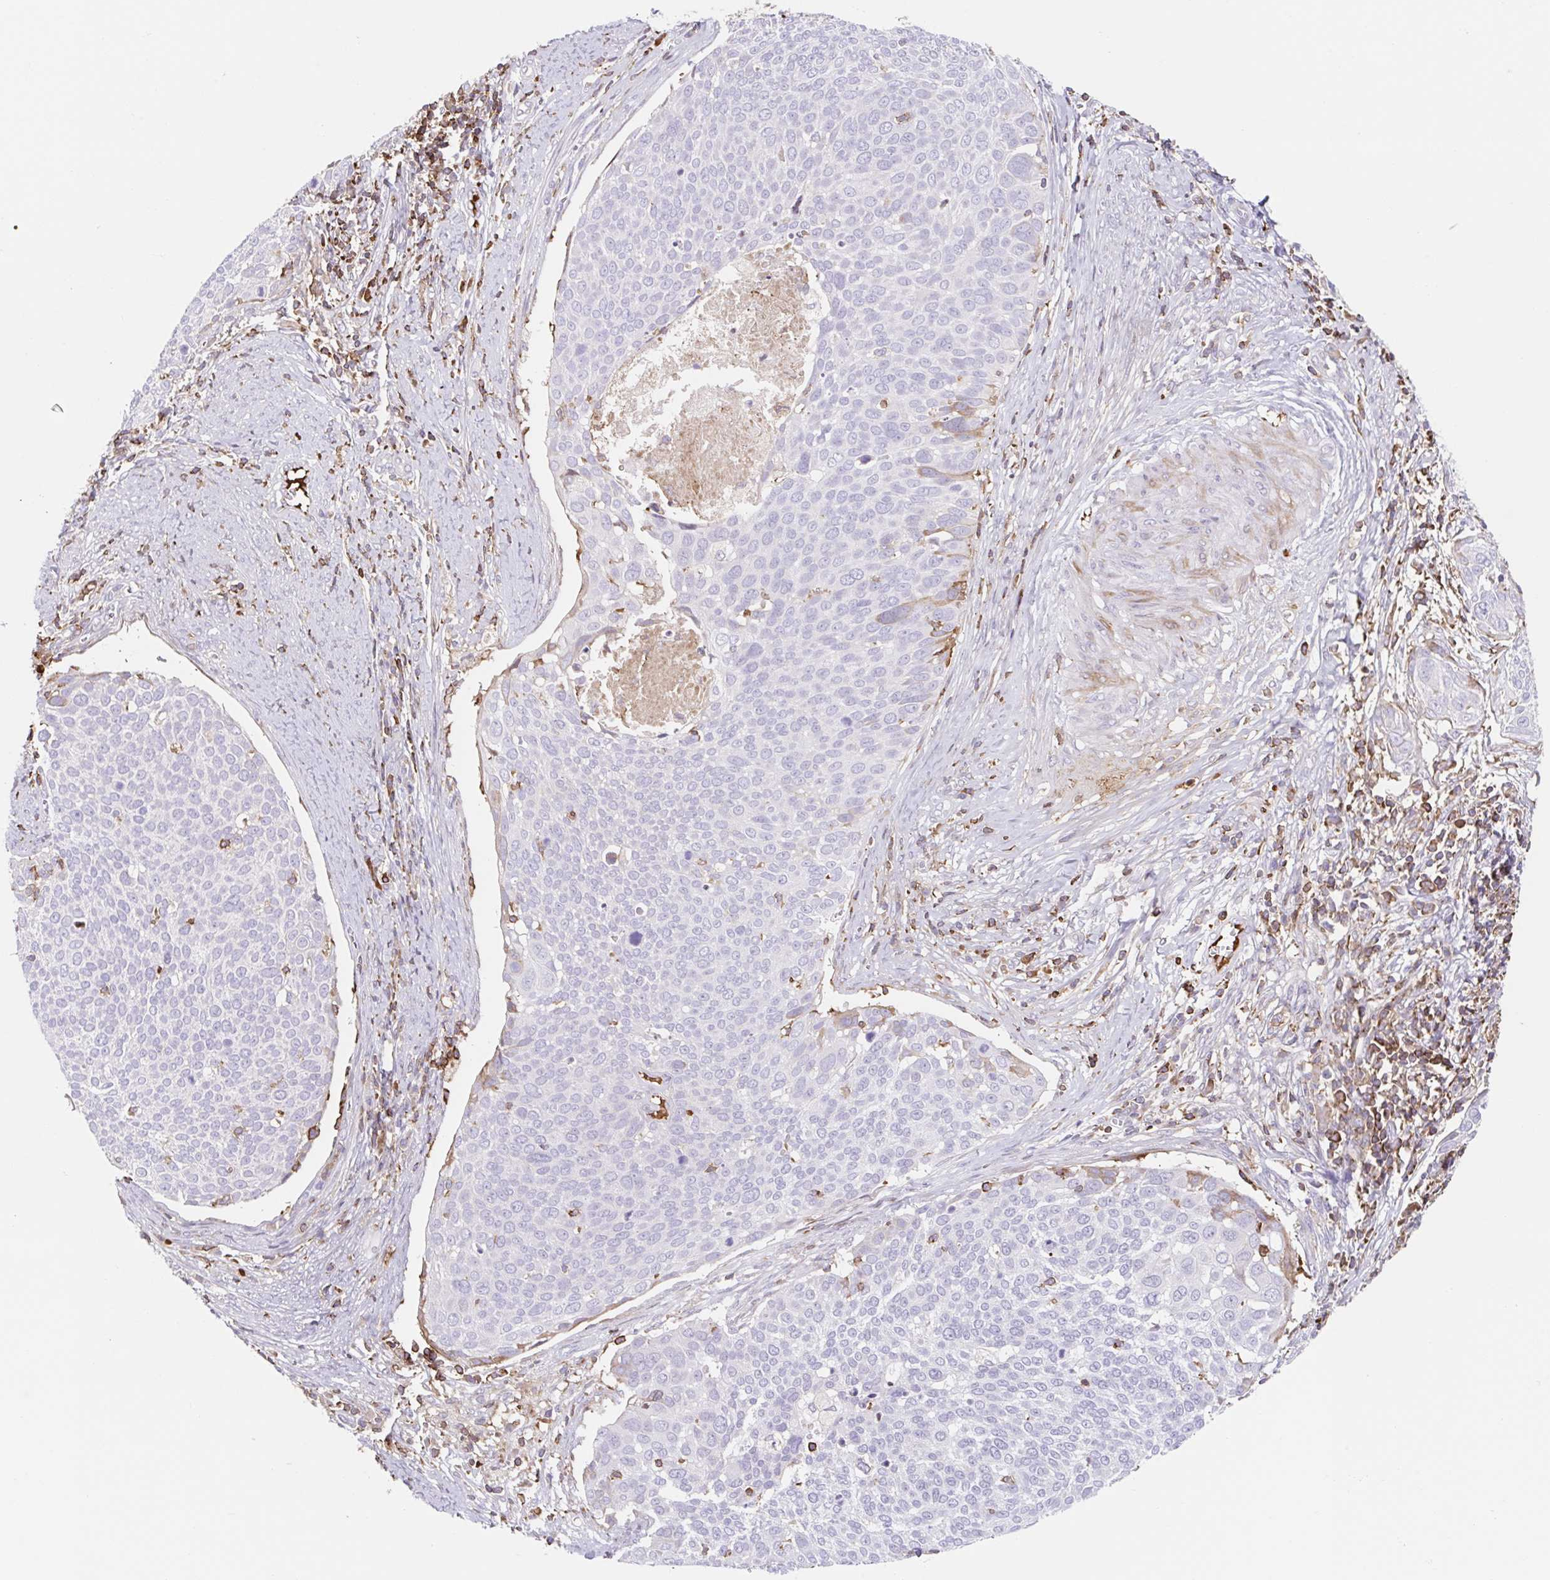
{"staining": {"intensity": "negative", "quantity": "none", "location": "none"}, "tissue": "cervical cancer", "cell_type": "Tumor cells", "image_type": "cancer", "snomed": [{"axis": "morphology", "description": "Squamous cell carcinoma, NOS"}, {"axis": "topography", "description": "Cervix"}], "caption": "Tumor cells show no significant staining in squamous cell carcinoma (cervical).", "gene": "TPRG1", "patient": {"sex": "female", "age": 39}}